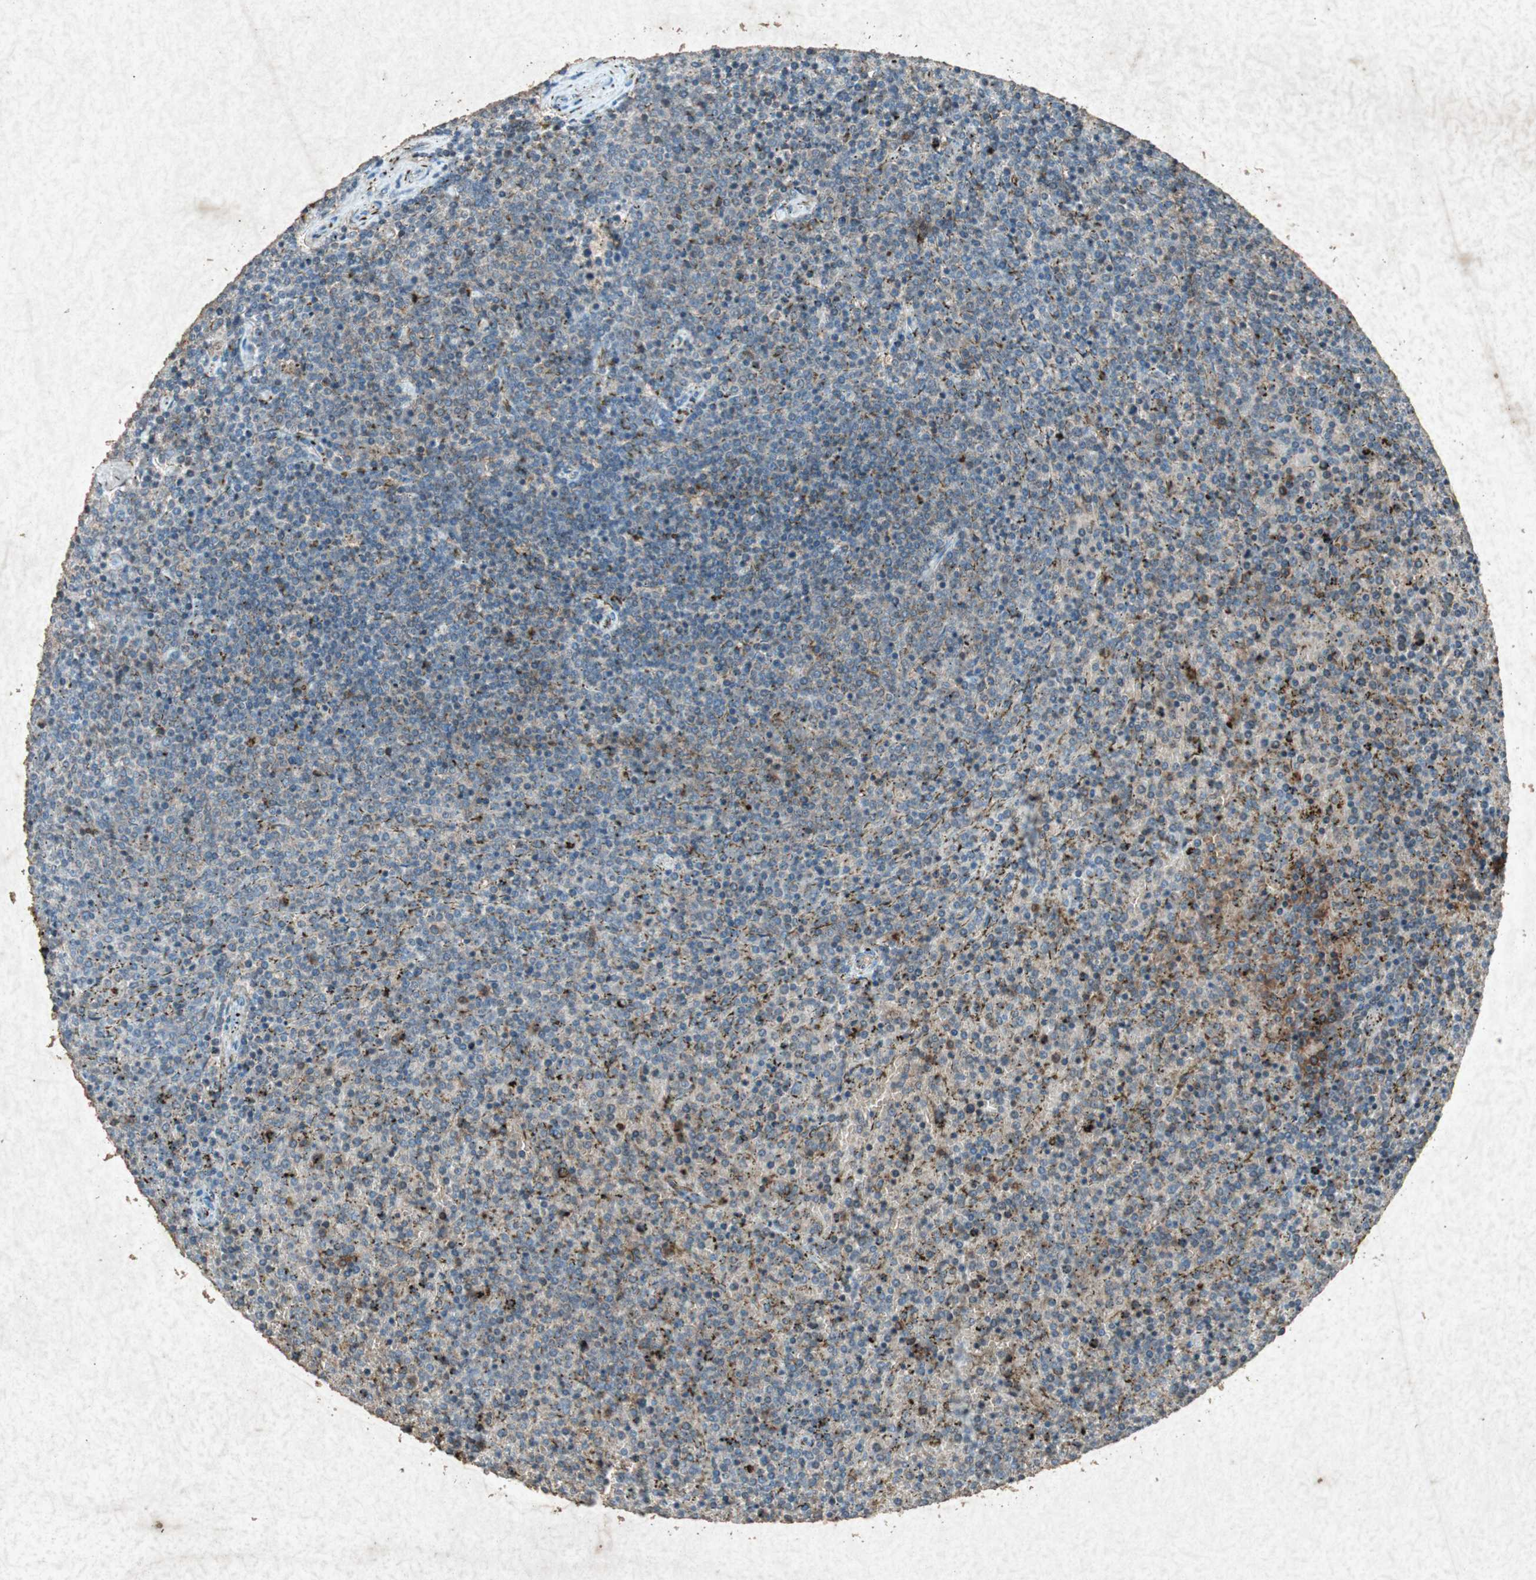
{"staining": {"intensity": "weak", "quantity": "25%-75%", "location": "cytoplasmic/membranous"}, "tissue": "lymphoma", "cell_type": "Tumor cells", "image_type": "cancer", "snomed": [{"axis": "morphology", "description": "Malignant lymphoma, non-Hodgkin's type, Low grade"}, {"axis": "topography", "description": "Spleen"}], "caption": "Immunohistochemical staining of human lymphoma exhibits low levels of weak cytoplasmic/membranous protein expression in approximately 25%-75% of tumor cells.", "gene": "TYROBP", "patient": {"sex": "female", "age": 77}}